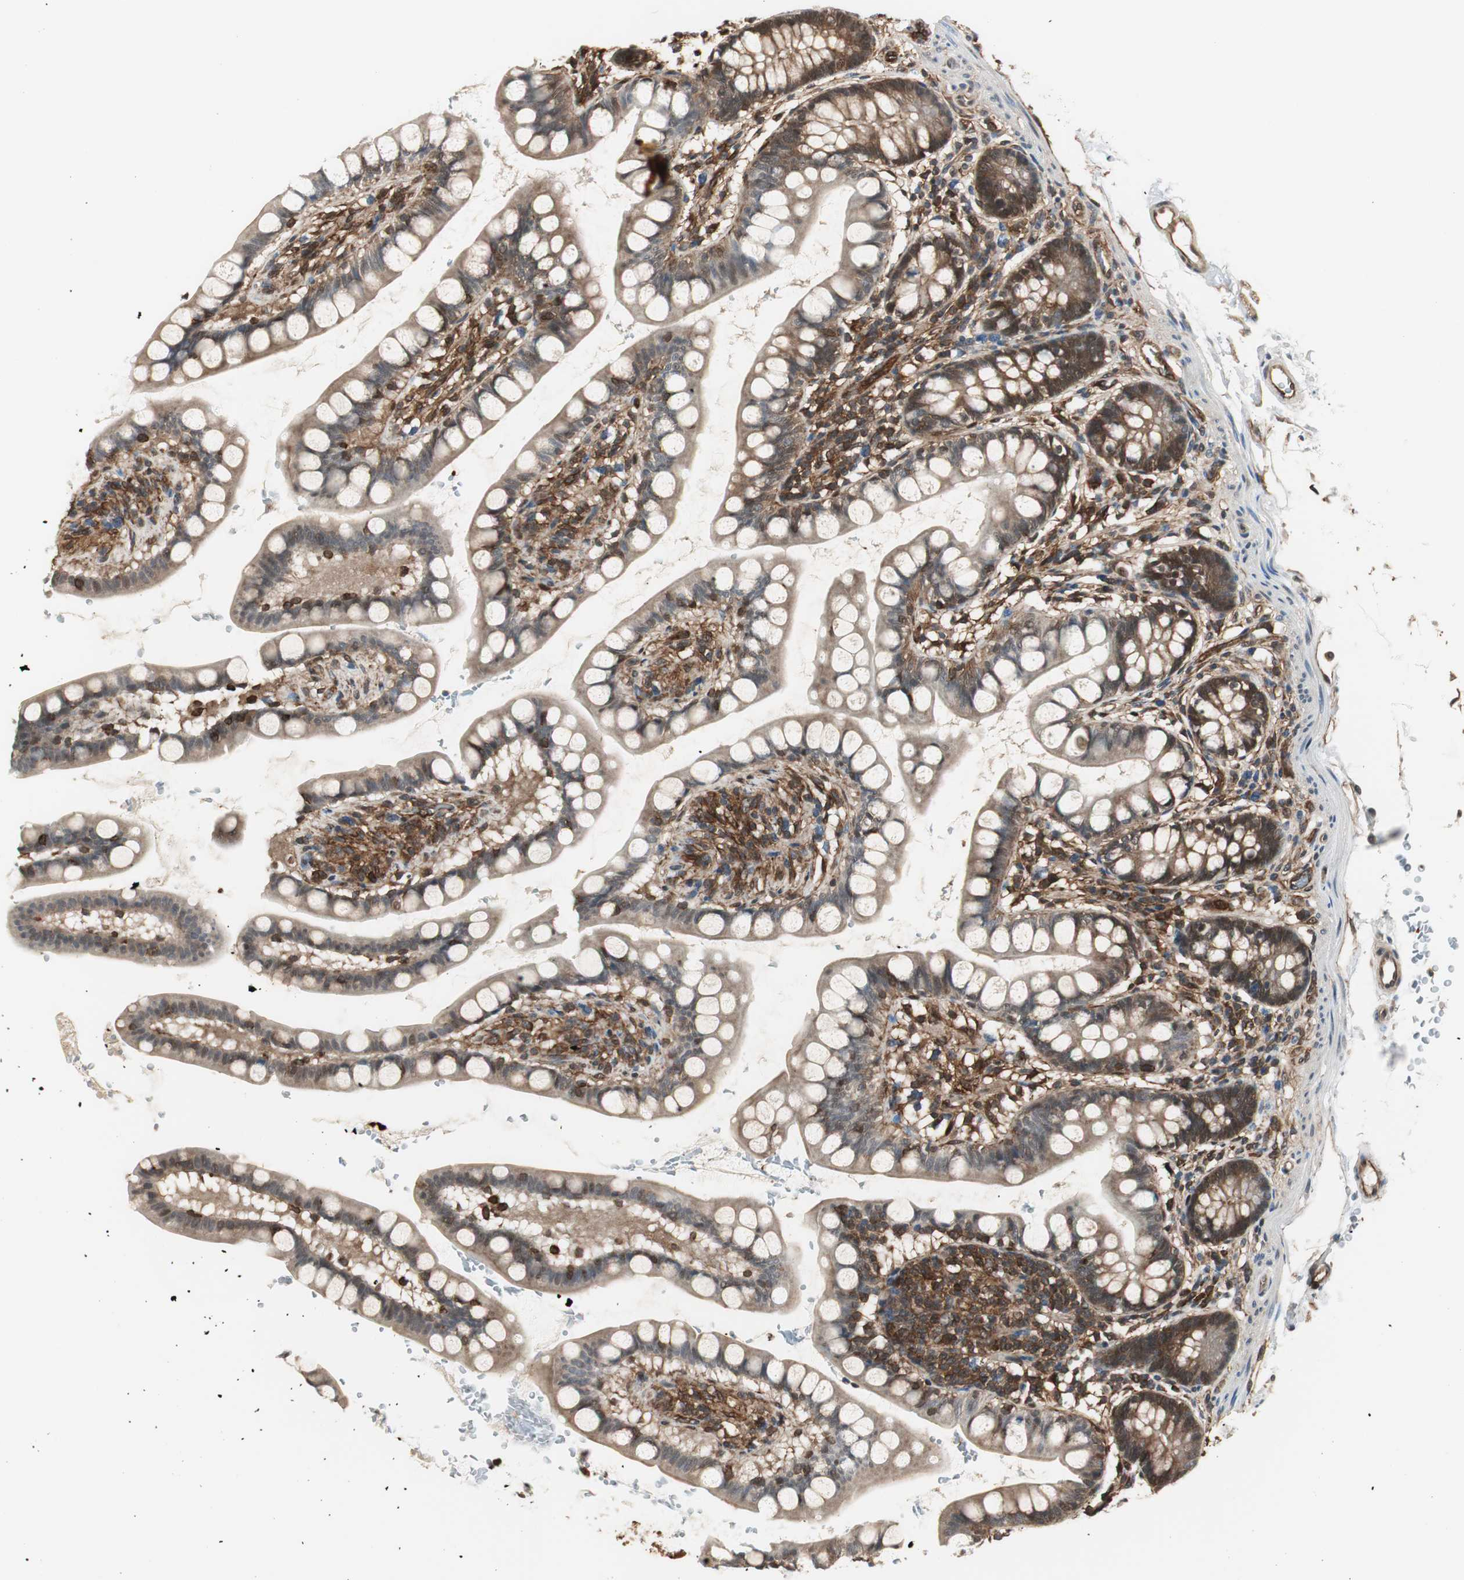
{"staining": {"intensity": "moderate", "quantity": ">75%", "location": "cytoplasmic/membranous"}, "tissue": "small intestine", "cell_type": "Glandular cells", "image_type": "normal", "snomed": [{"axis": "morphology", "description": "Normal tissue, NOS"}, {"axis": "topography", "description": "Small intestine"}], "caption": "Immunohistochemistry (DAB) staining of benign small intestine reveals moderate cytoplasmic/membranous protein expression in approximately >75% of glandular cells.", "gene": "PTPN11", "patient": {"sex": "female", "age": 58}}